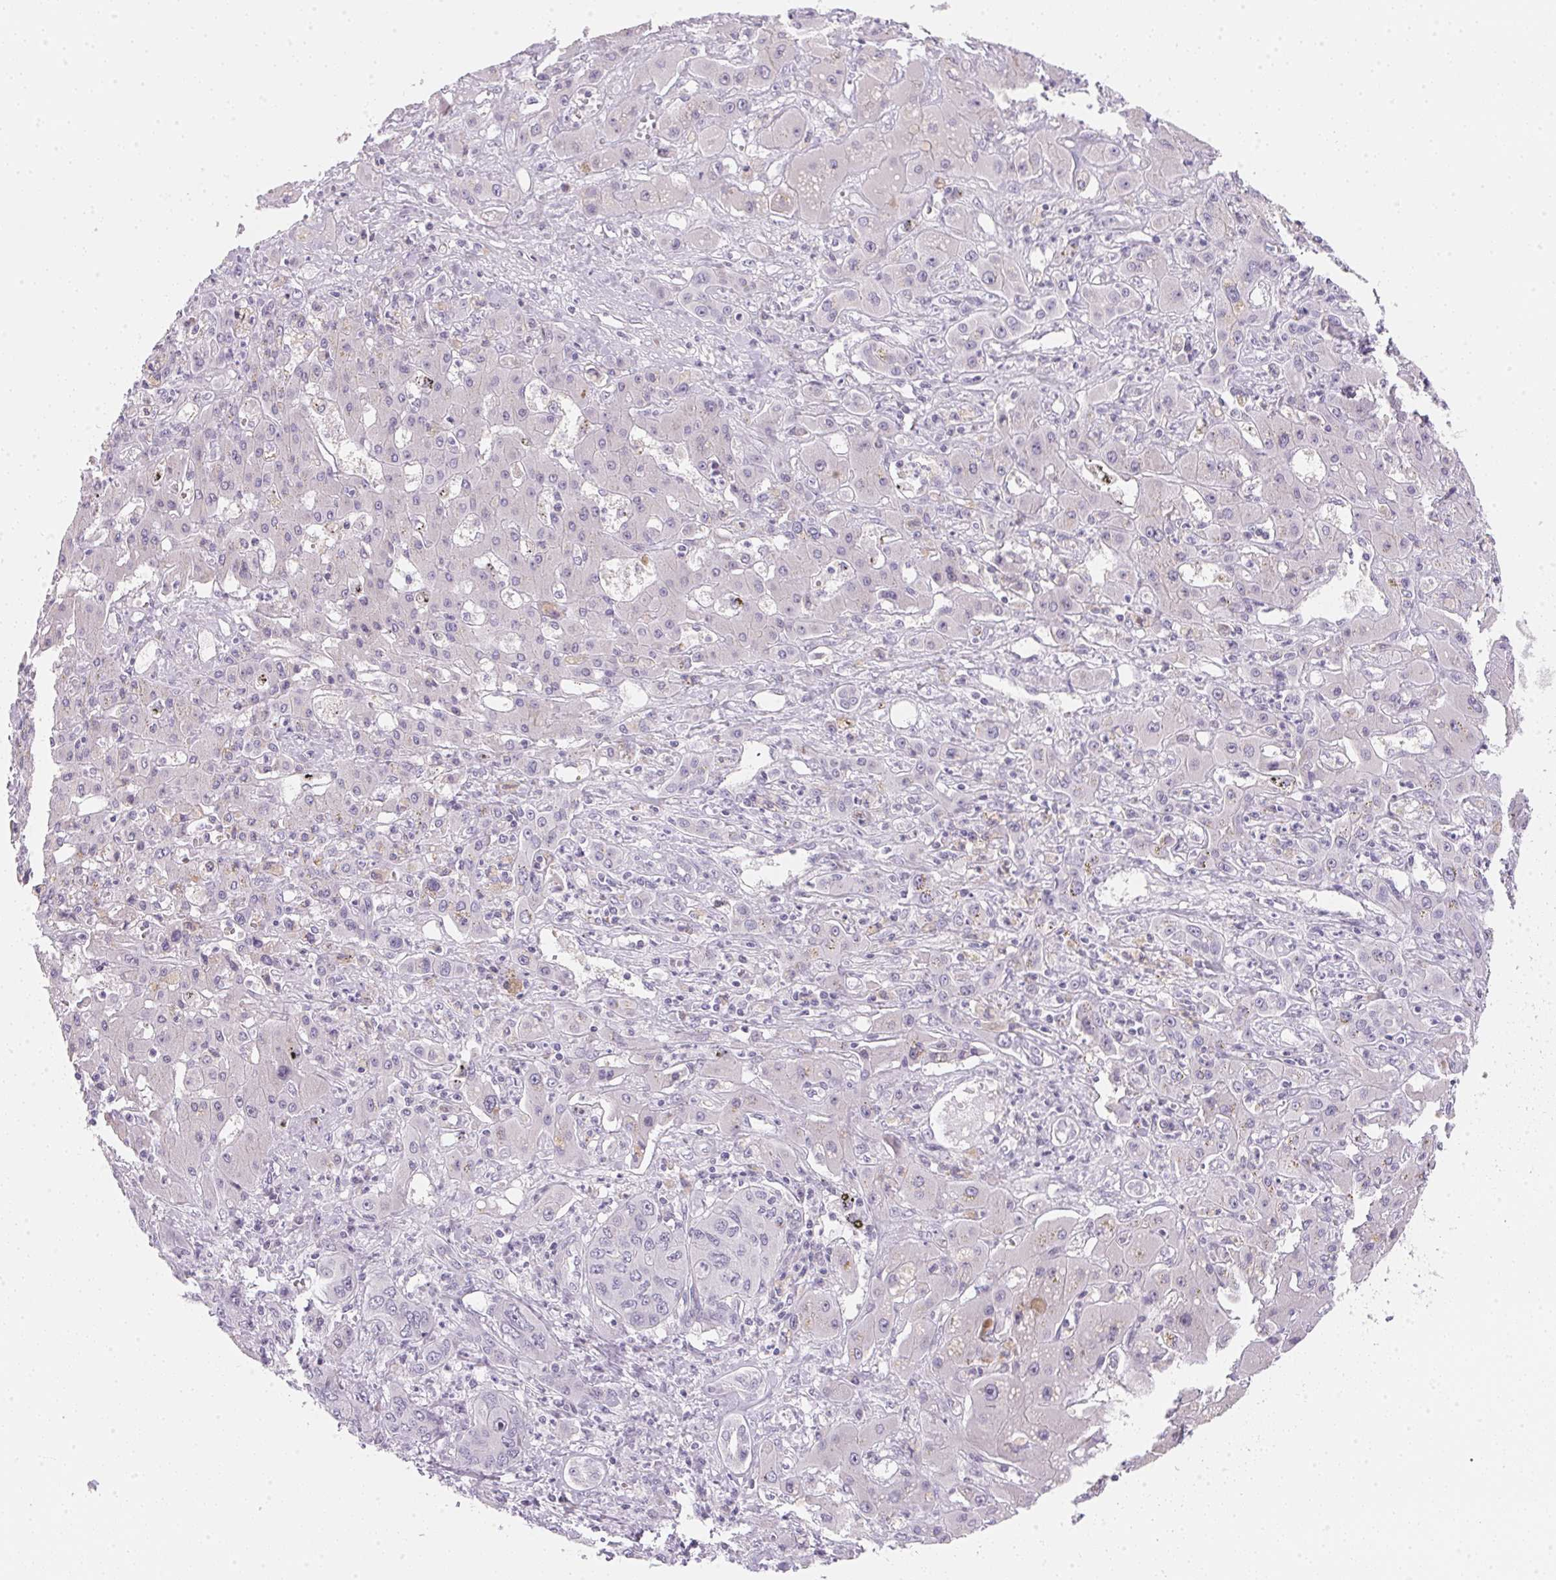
{"staining": {"intensity": "negative", "quantity": "none", "location": "none"}, "tissue": "liver cancer", "cell_type": "Tumor cells", "image_type": "cancer", "snomed": [{"axis": "morphology", "description": "Cholangiocarcinoma"}, {"axis": "topography", "description": "Liver"}], "caption": "Cholangiocarcinoma (liver) stained for a protein using immunohistochemistry demonstrates no staining tumor cells.", "gene": "GIPC2", "patient": {"sex": "male", "age": 67}}